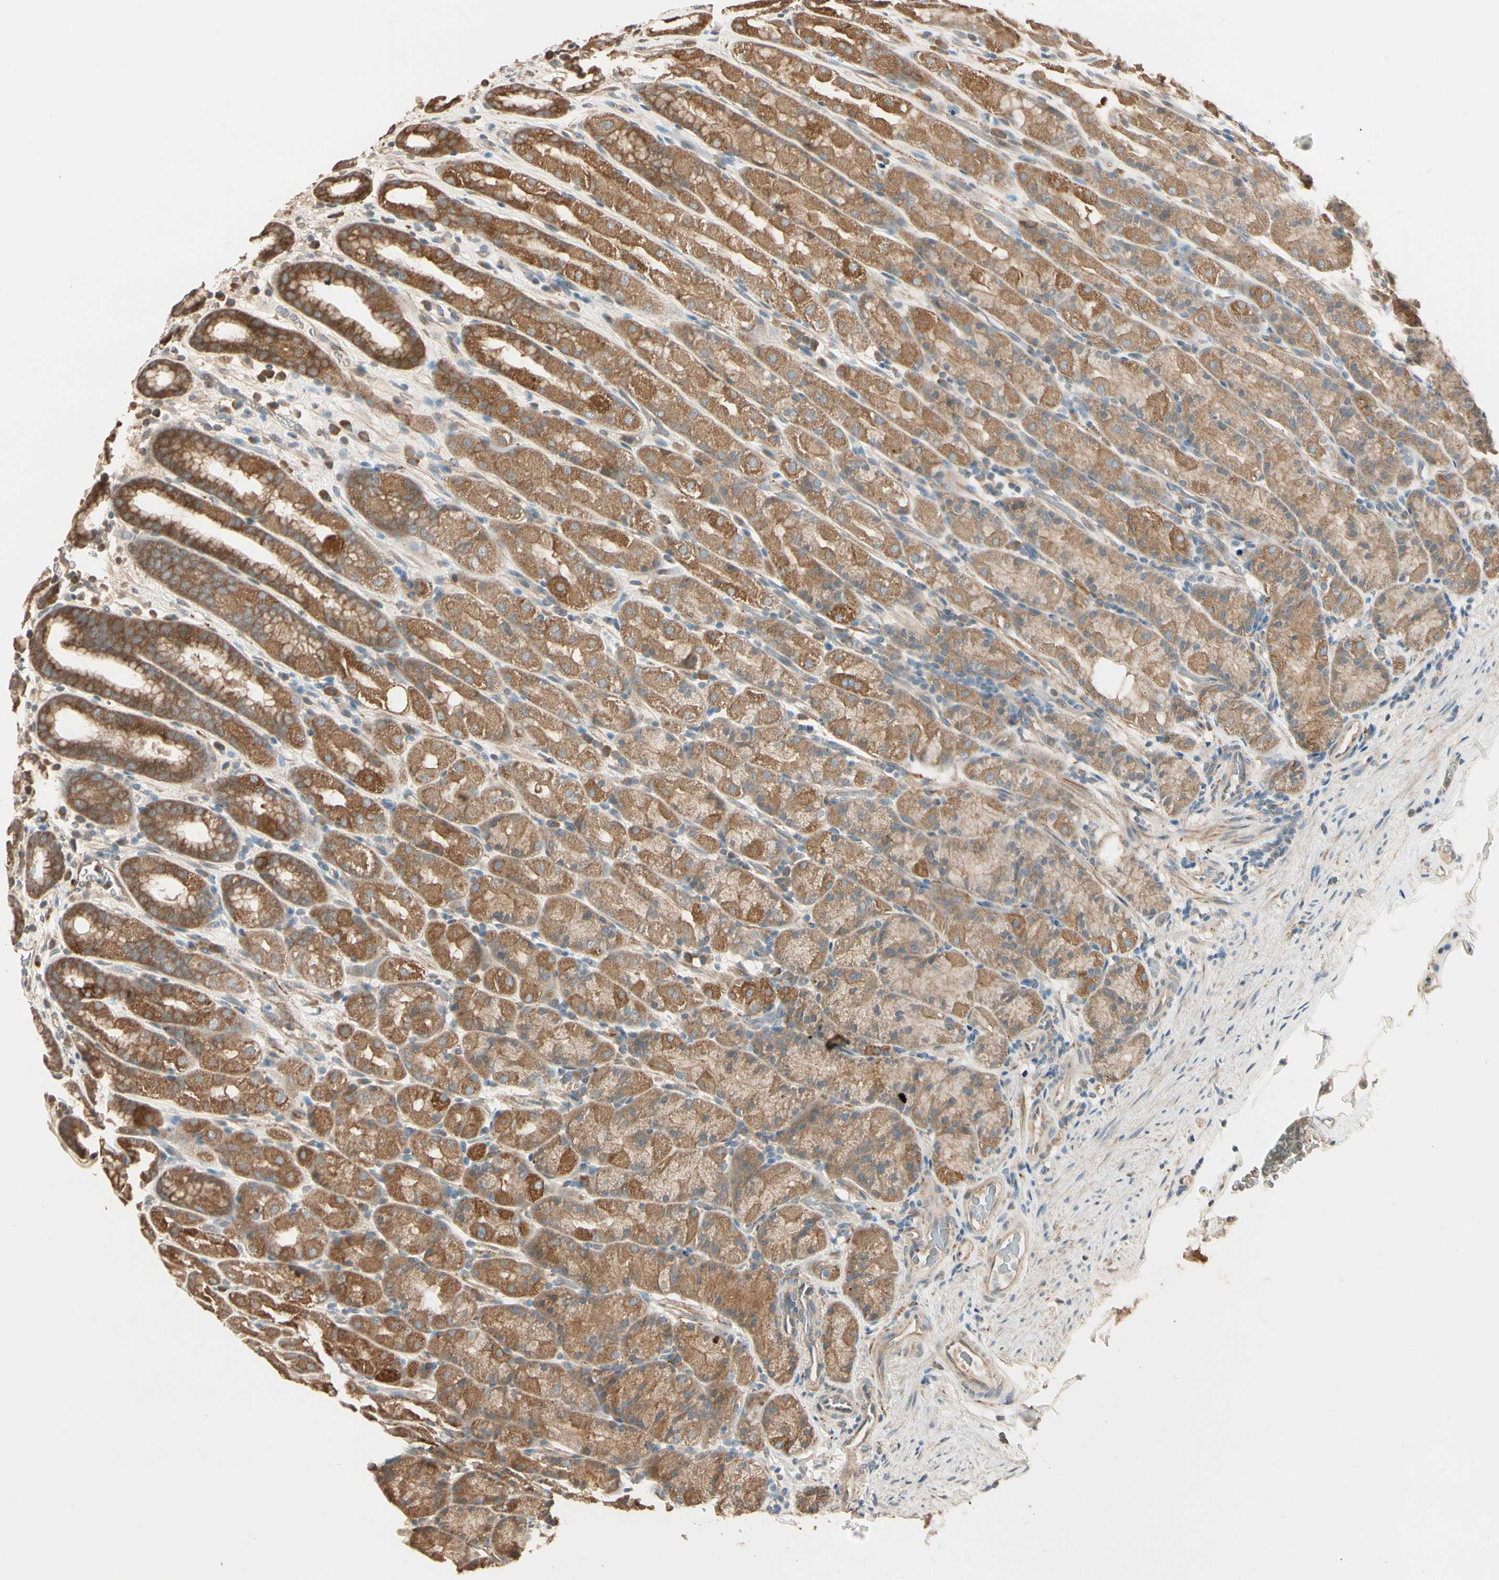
{"staining": {"intensity": "moderate", "quantity": ">75%", "location": "cytoplasmic/membranous"}, "tissue": "stomach", "cell_type": "Glandular cells", "image_type": "normal", "snomed": [{"axis": "morphology", "description": "Normal tissue, NOS"}, {"axis": "topography", "description": "Stomach, upper"}], "caption": "Stomach stained for a protein exhibits moderate cytoplasmic/membranous positivity in glandular cells. The protein is stained brown, and the nuclei are stained in blue (DAB (3,3'-diaminobenzidine) IHC with brightfield microscopy, high magnification).", "gene": "TNFRSF21", "patient": {"sex": "male", "age": 68}}